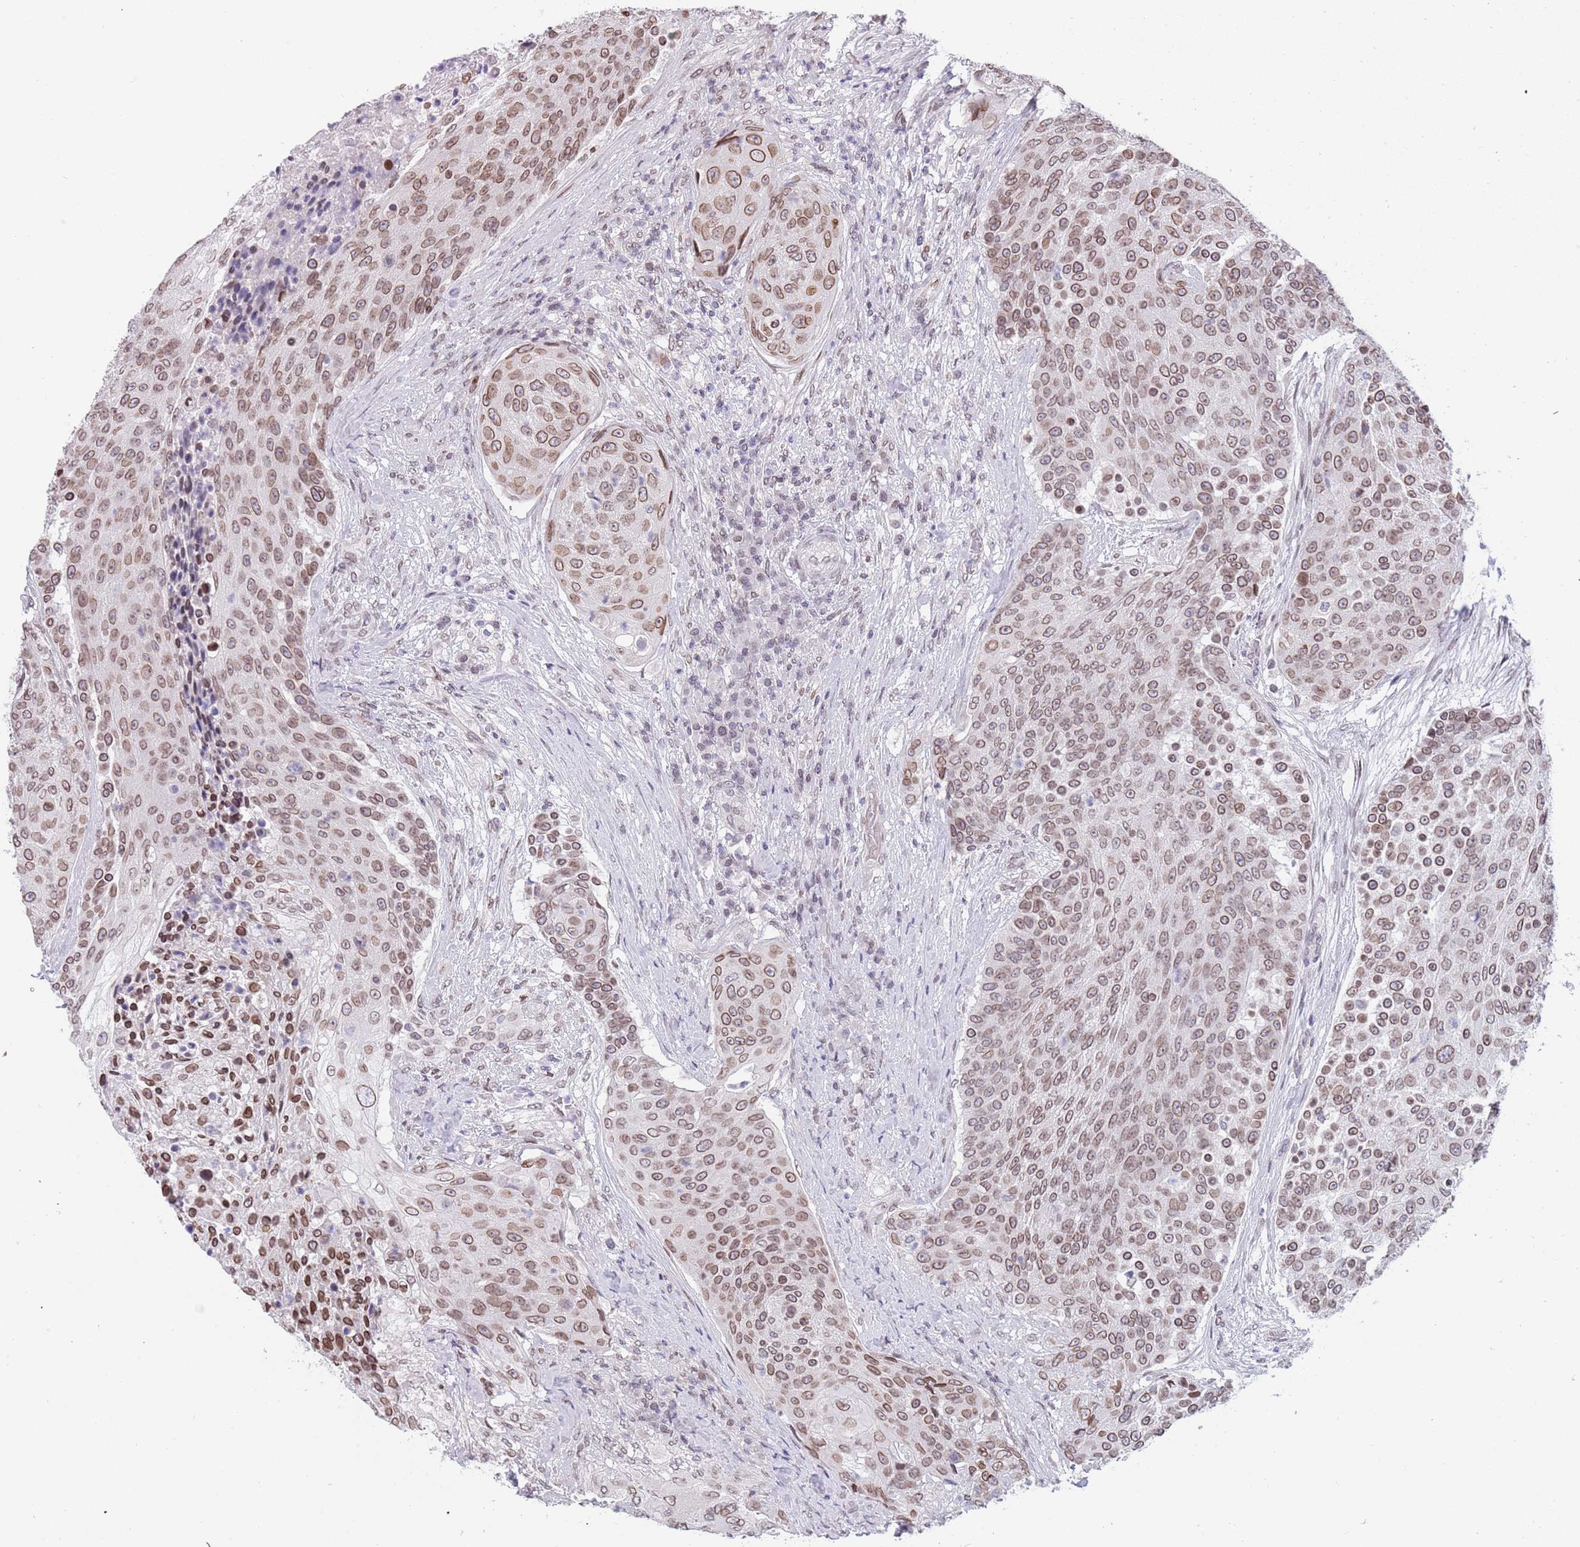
{"staining": {"intensity": "moderate", "quantity": ">75%", "location": "cytoplasmic/membranous,nuclear"}, "tissue": "urothelial cancer", "cell_type": "Tumor cells", "image_type": "cancer", "snomed": [{"axis": "morphology", "description": "Urothelial carcinoma, High grade"}, {"axis": "topography", "description": "Urinary bladder"}], "caption": "IHC (DAB (3,3'-diaminobenzidine)) staining of high-grade urothelial carcinoma exhibits moderate cytoplasmic/membranous and nuclear protein expression in about >75% of tumor cells.", "gene": "KLHDC2", "patient": {"sex": "female", "age": 63}}